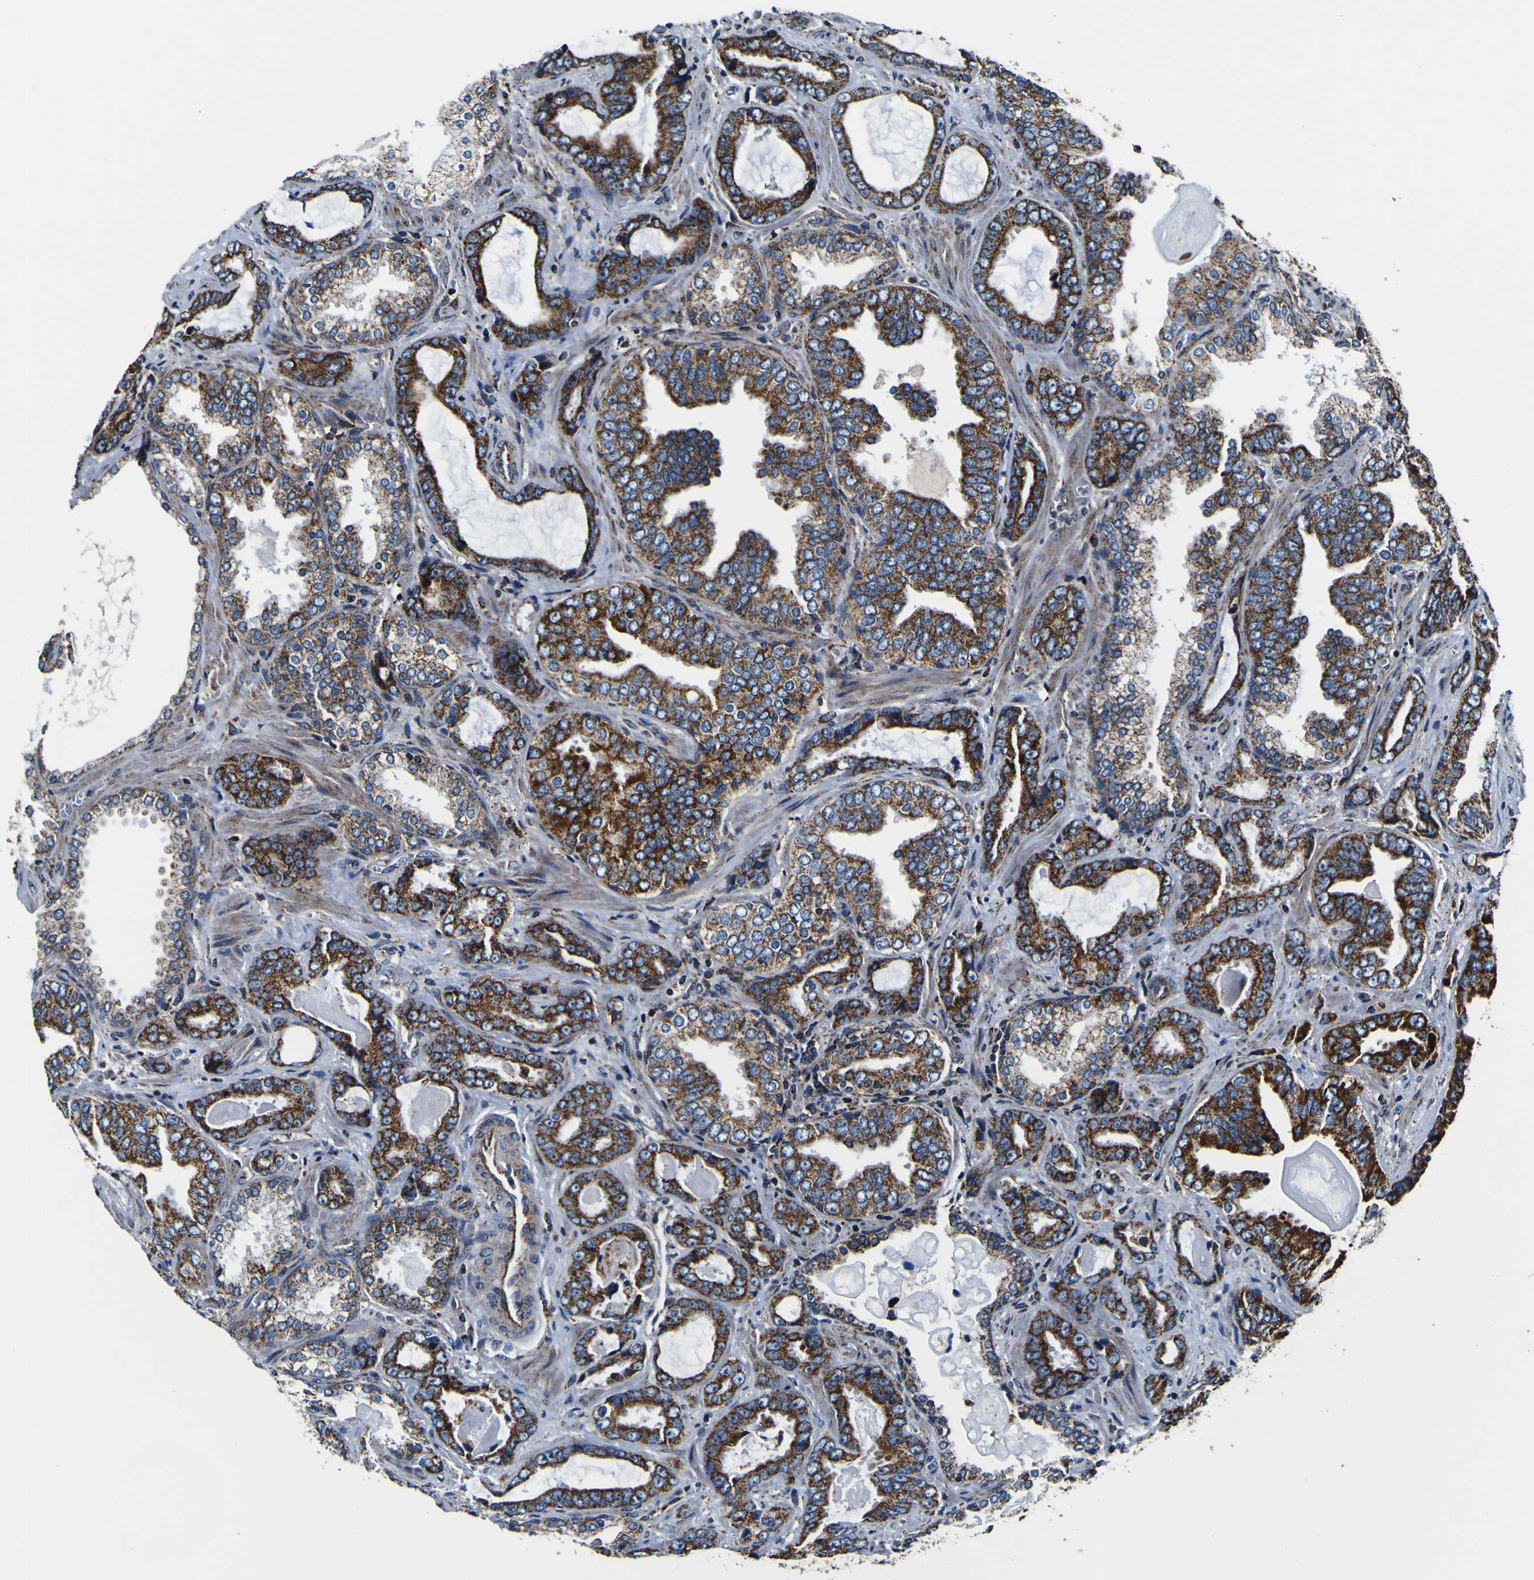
{"staining": {"intensity": "strong", "quantity": ">75%", "location": "cytoplasmic/membranous"}, "tissue": "prostate cancer", "cell_type": "Tumor cells", "image_type": "cancer", "snomed": [{"axis": "morphology", "description": "Adenocarcinoma, Low grade"}, {"axis": "topography", "description": "Prostate"}], "caption": "Immunohistochemistry staining of prostate adenocarcinoma (low-grade), which shows high levels of strong cytoplasmic/membranous positivity in about >75% of tumor cells indicating strong cytoplasmic/membranous protein expression. The staining was performed using DAB (3,3'-diaminobenzidine) (brown) for protein detection and nuclei were counterstained in hematoxylin (blue).", "gene": "PTRH2", "patient": {"sex": "male", "age": 60}}